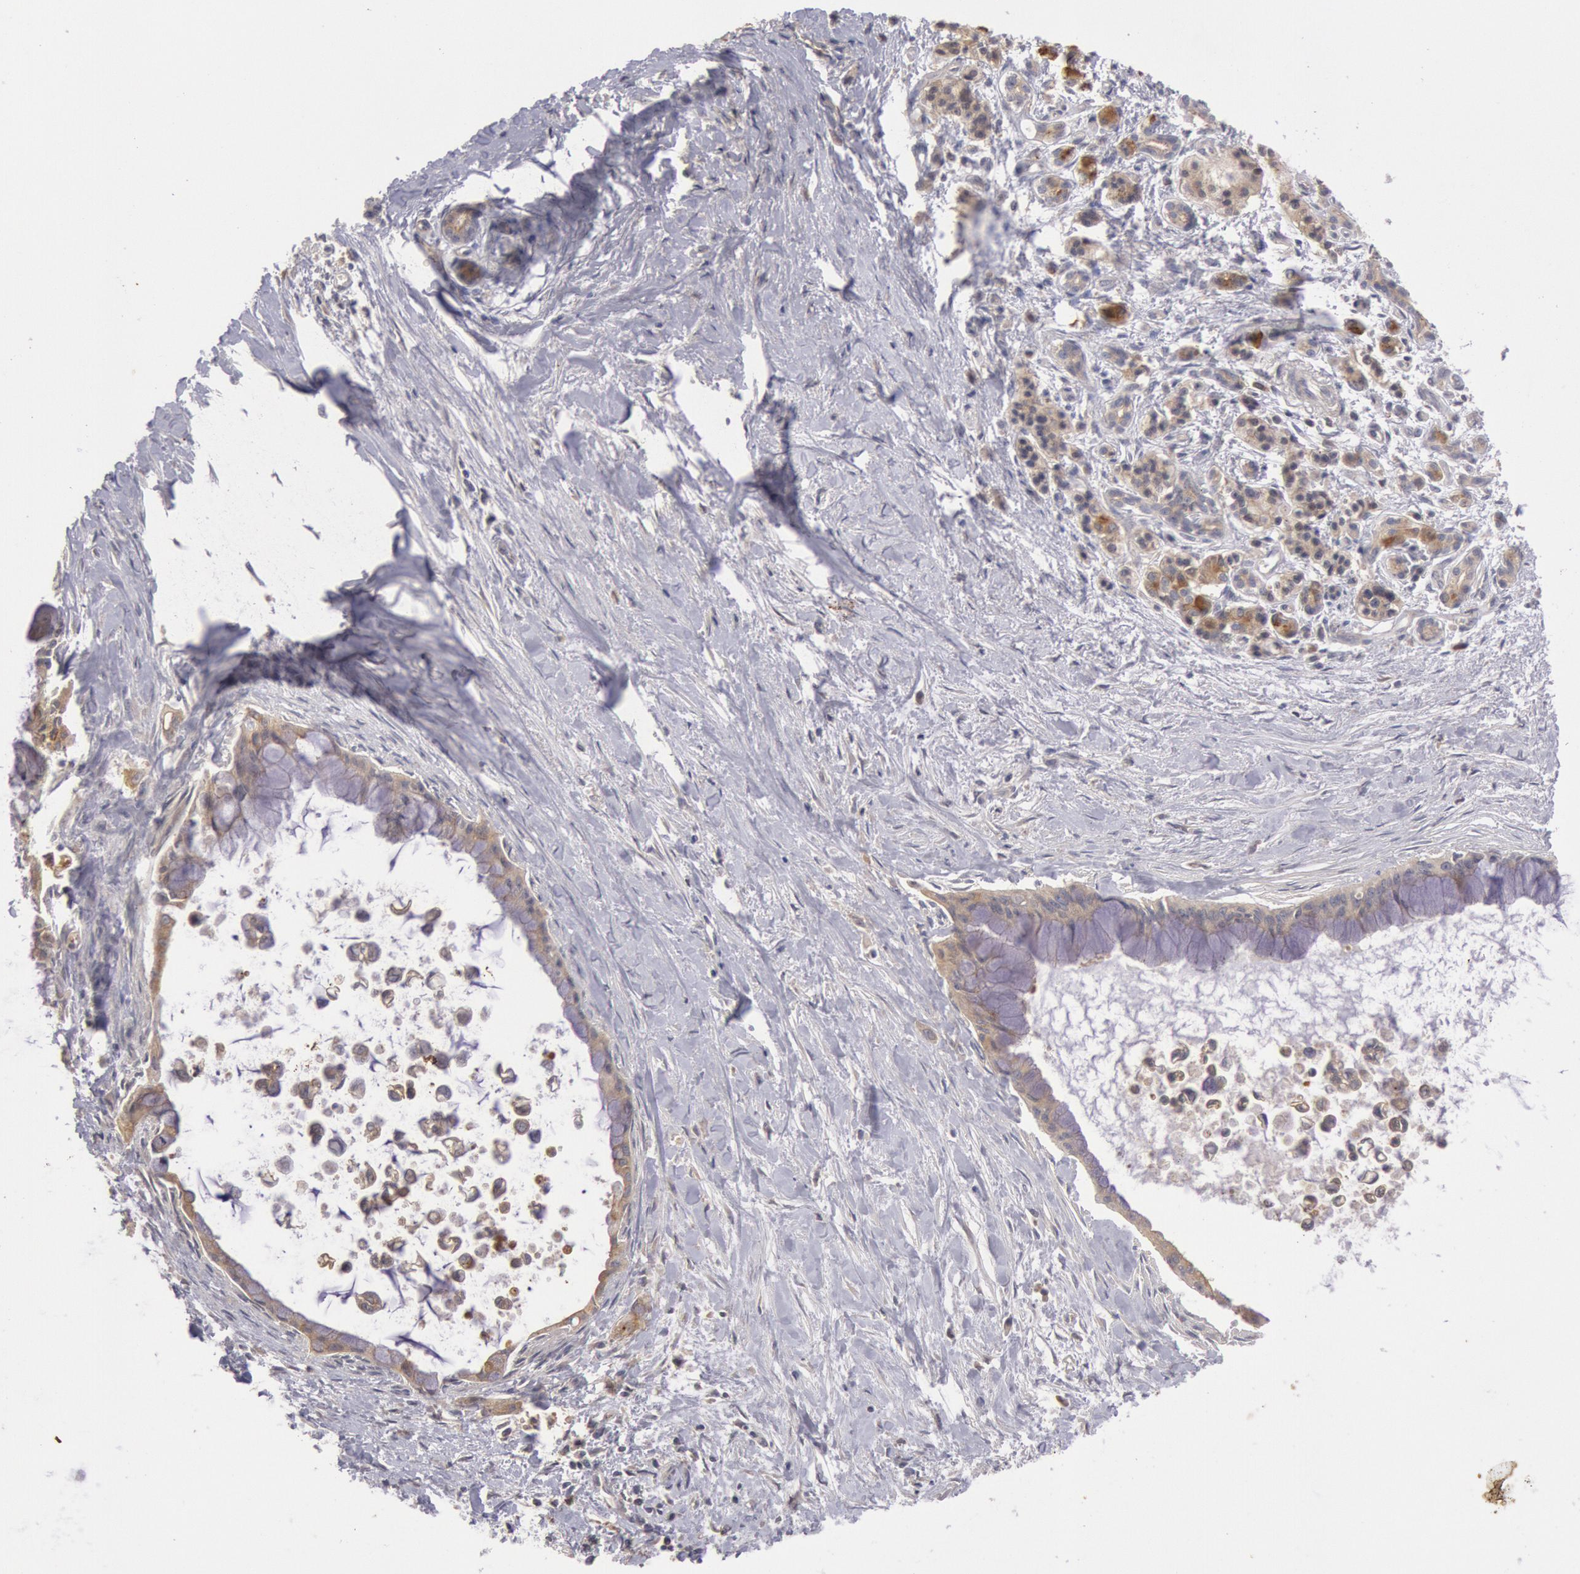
{"staining": {"intensity": "moderate", "quantity": ">75%", "location": "cytoplasmic/membranous"}, "tissue": "pancreatic cancer", "cell_type": "Tumor cells", "image_type": "cancer", "snomed": [{"axis": "morphology", "description": "Adenocarcinoma, NOS"}, {"axis": "topography", "description": "Pancreas"}], "caption": "A high-resolution histopathology image shows IHC staining of pancreatic adenocarcinoma, which exhibits moderate cytoplasmic/membranous expression in approximately >75% of tumor cells.", "gene": "PLA2G6", "patient": {"sex": "male", "age": 59}}